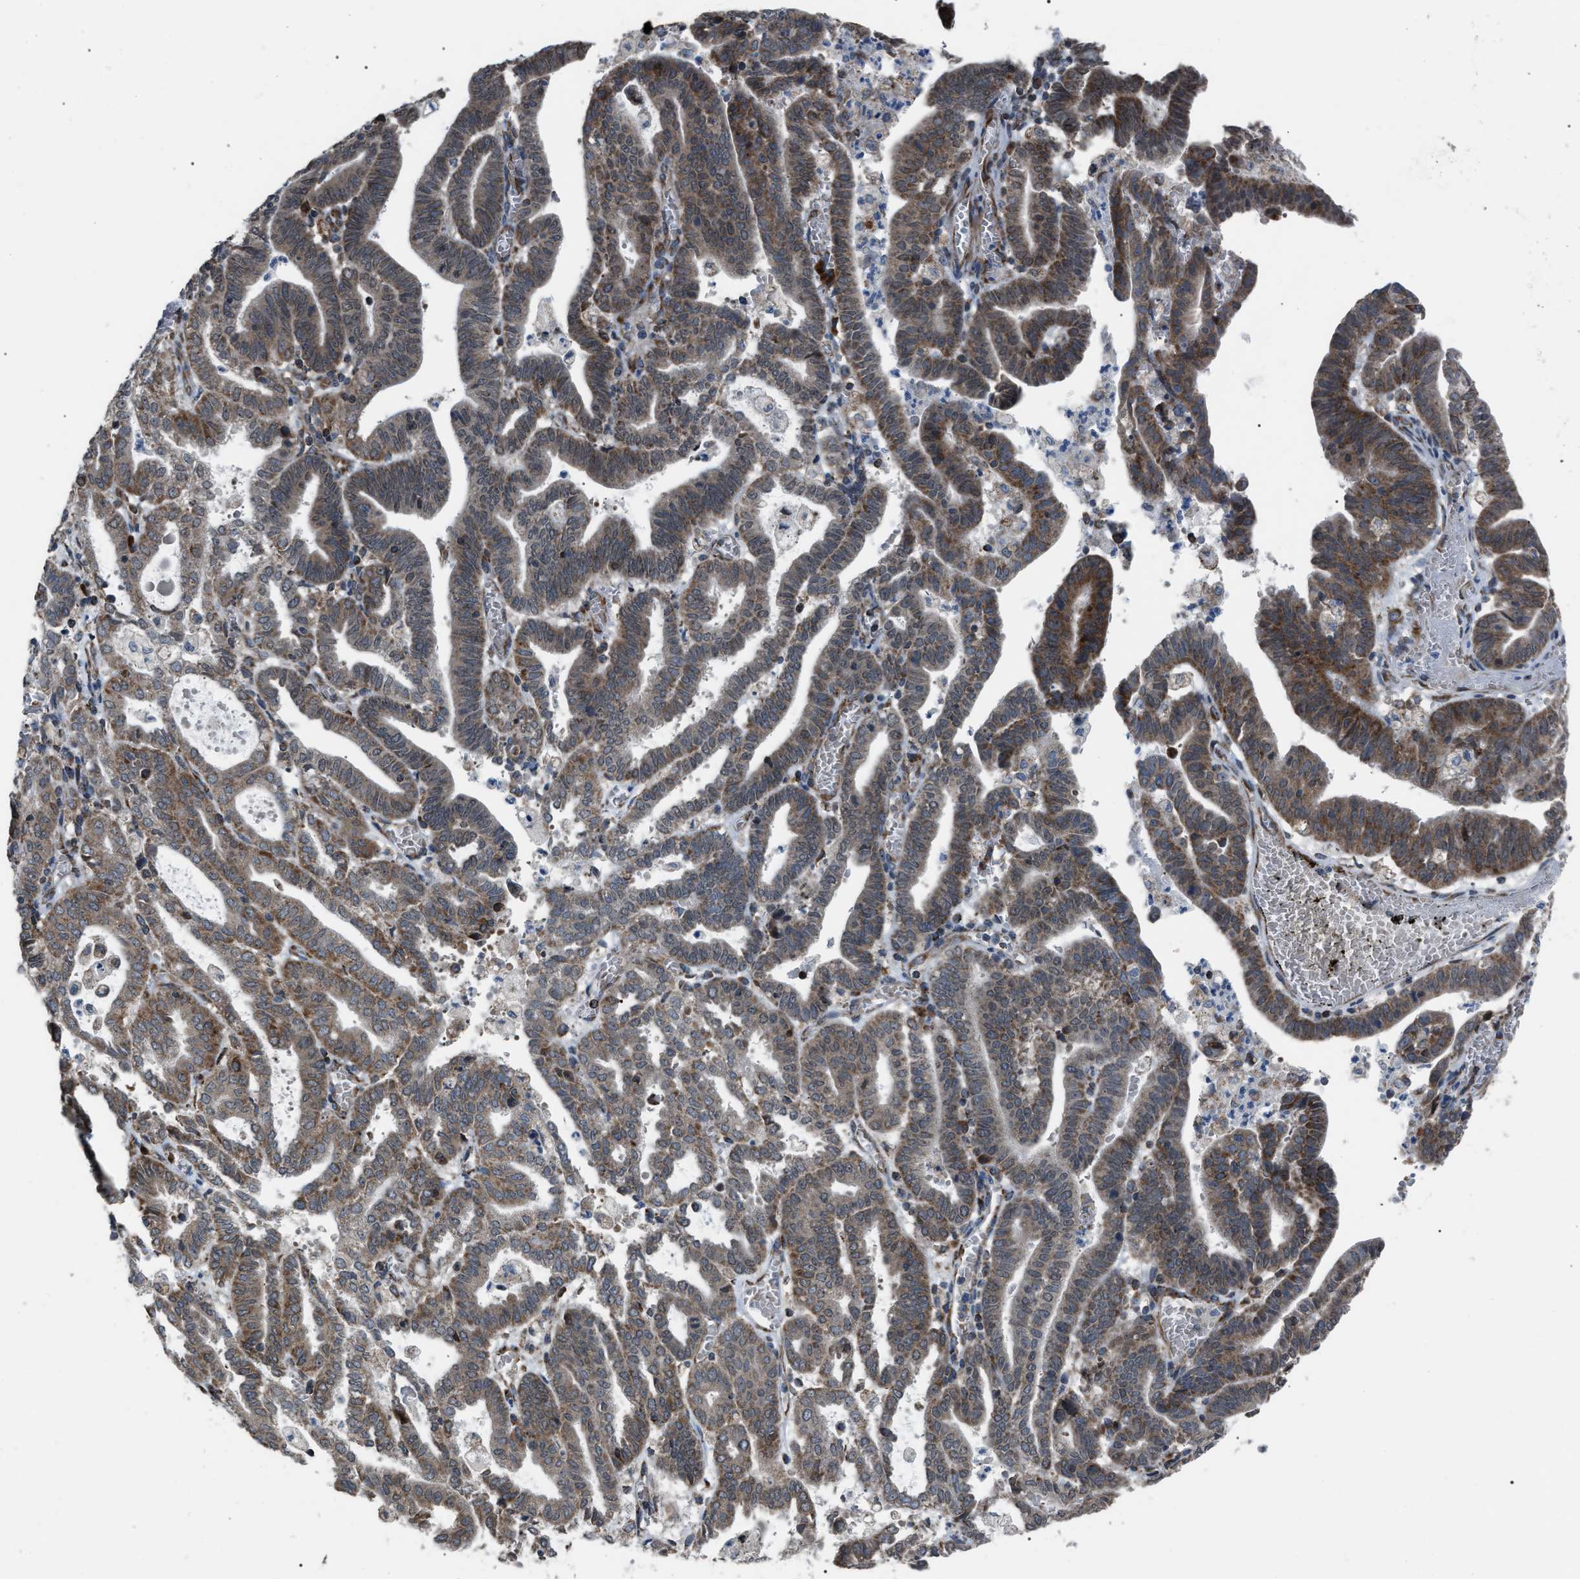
{"staining": {"intensity": "moderate", "quantity": ">75%", "location": "cytoplasmic/membranous"}, "tissue": "endometrial cancer", "cell_type": "Tumor cells", "image_type": "cancer", "snomed": [{"axis": "morphology", "description": "Adenocarcinoma, NOS"}, {"axis": "topography", "description": "Uterus"}], "caption": "Moderate cytoplasmic/membranous expression is identified in approximately >75% of tumor cells in adenocarcinoma (endometrial). (brown staining indicates protein expression, while blue staining denotes nuclei).", "gene": "AGO2", "patient": {"sex": "female", "age": 83}}